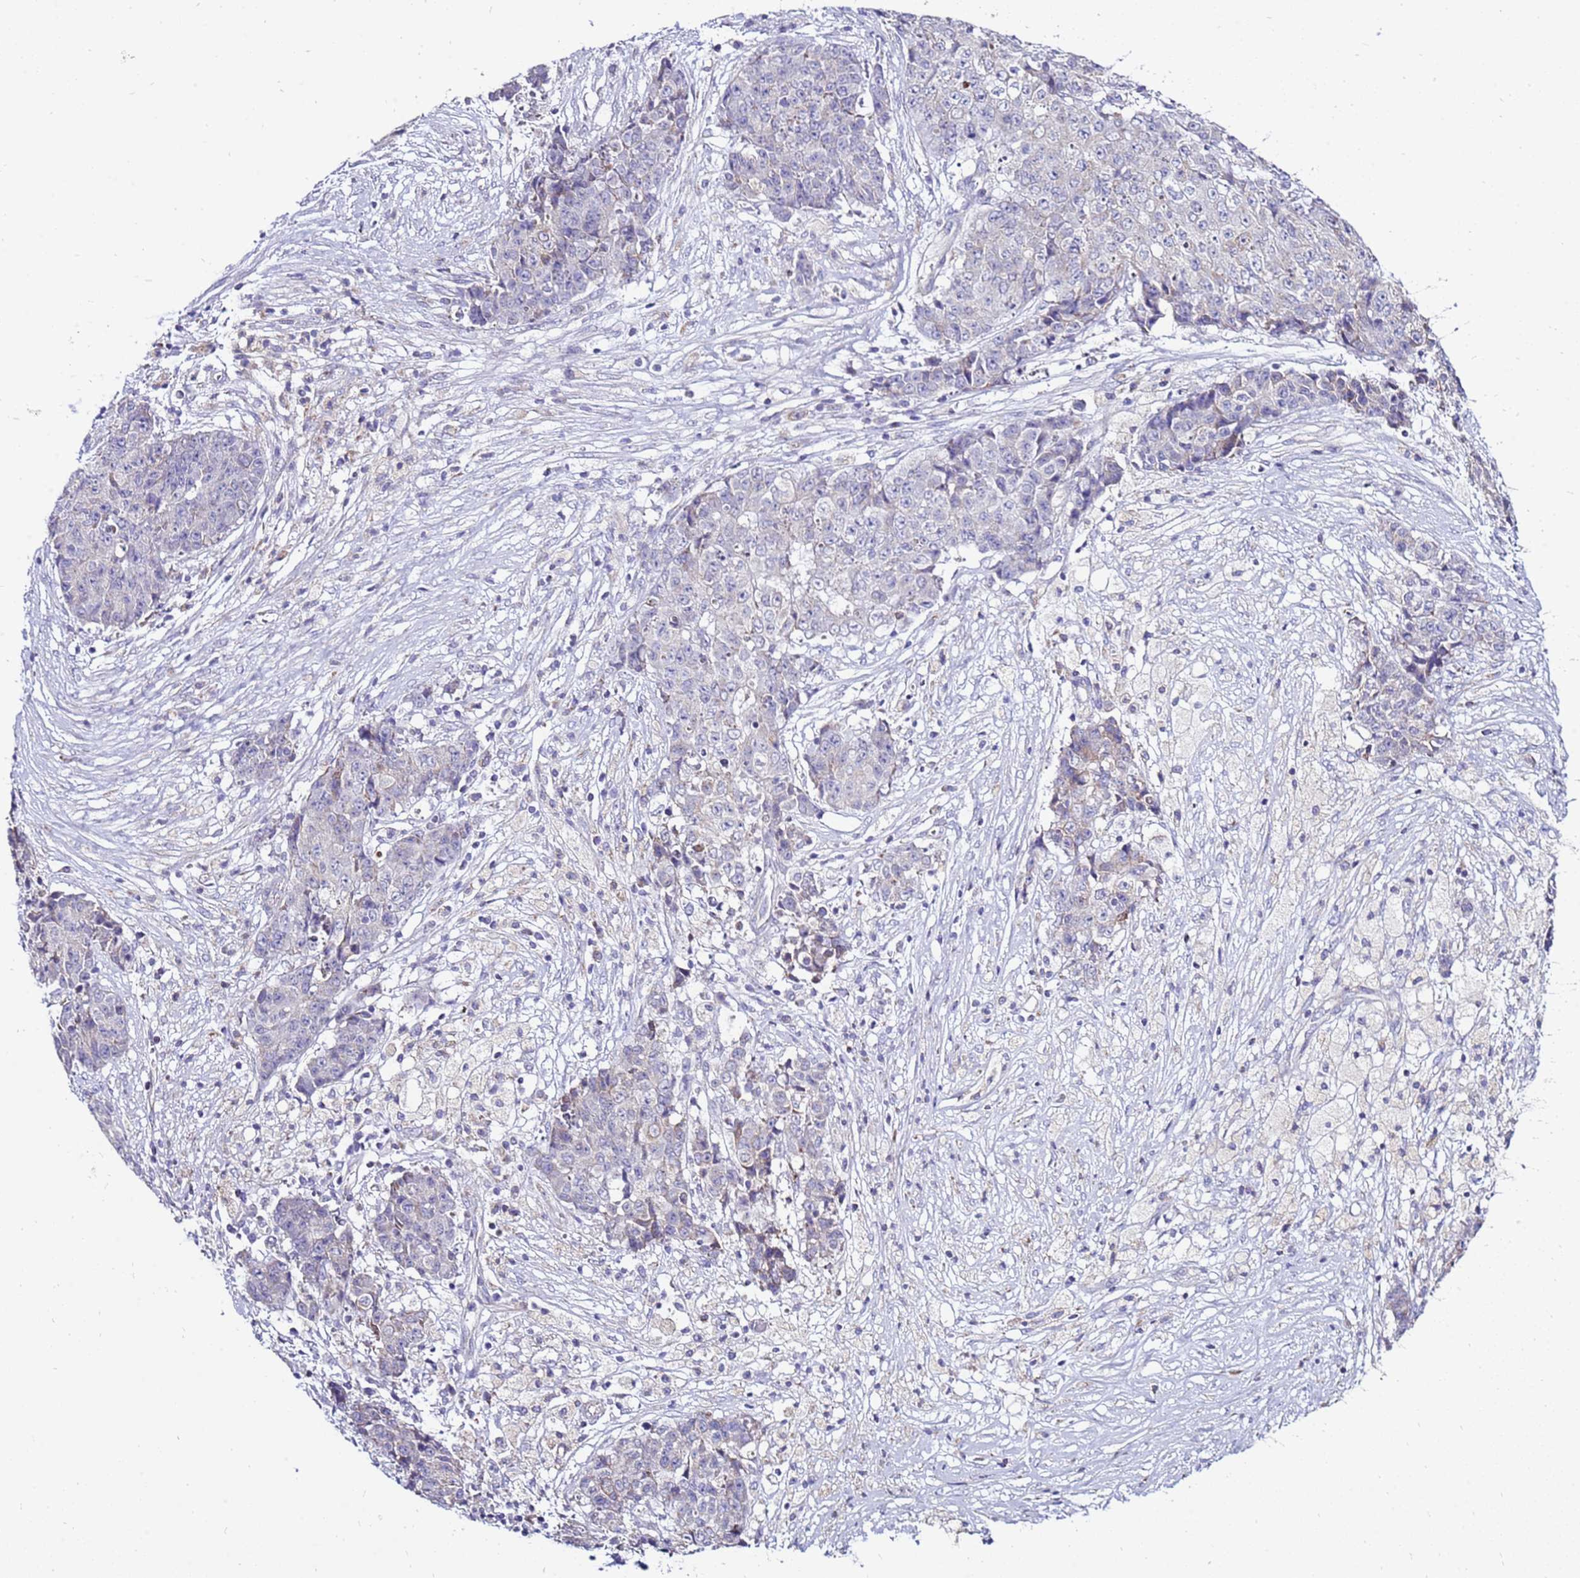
{"staining": {"intensity": "negative", "quantity": "none", "location": "none"}, "tissue": "ovarian cancer", "cell_type": "Tumor cells", "image_type": "cancer", "snomed": [{"axis": "morphology", "description": "Carcinoma, endometroid"}, {"axis": "topography", "description": "Ovary"}], "caption": "This is an immunohistochemistry photomicrograph of human ovarian cancer (endometroid carcinoma). There is no expression in tumor cells.", "gene": "IGF1R", "patient": {"sex": "female", "age": 42}}